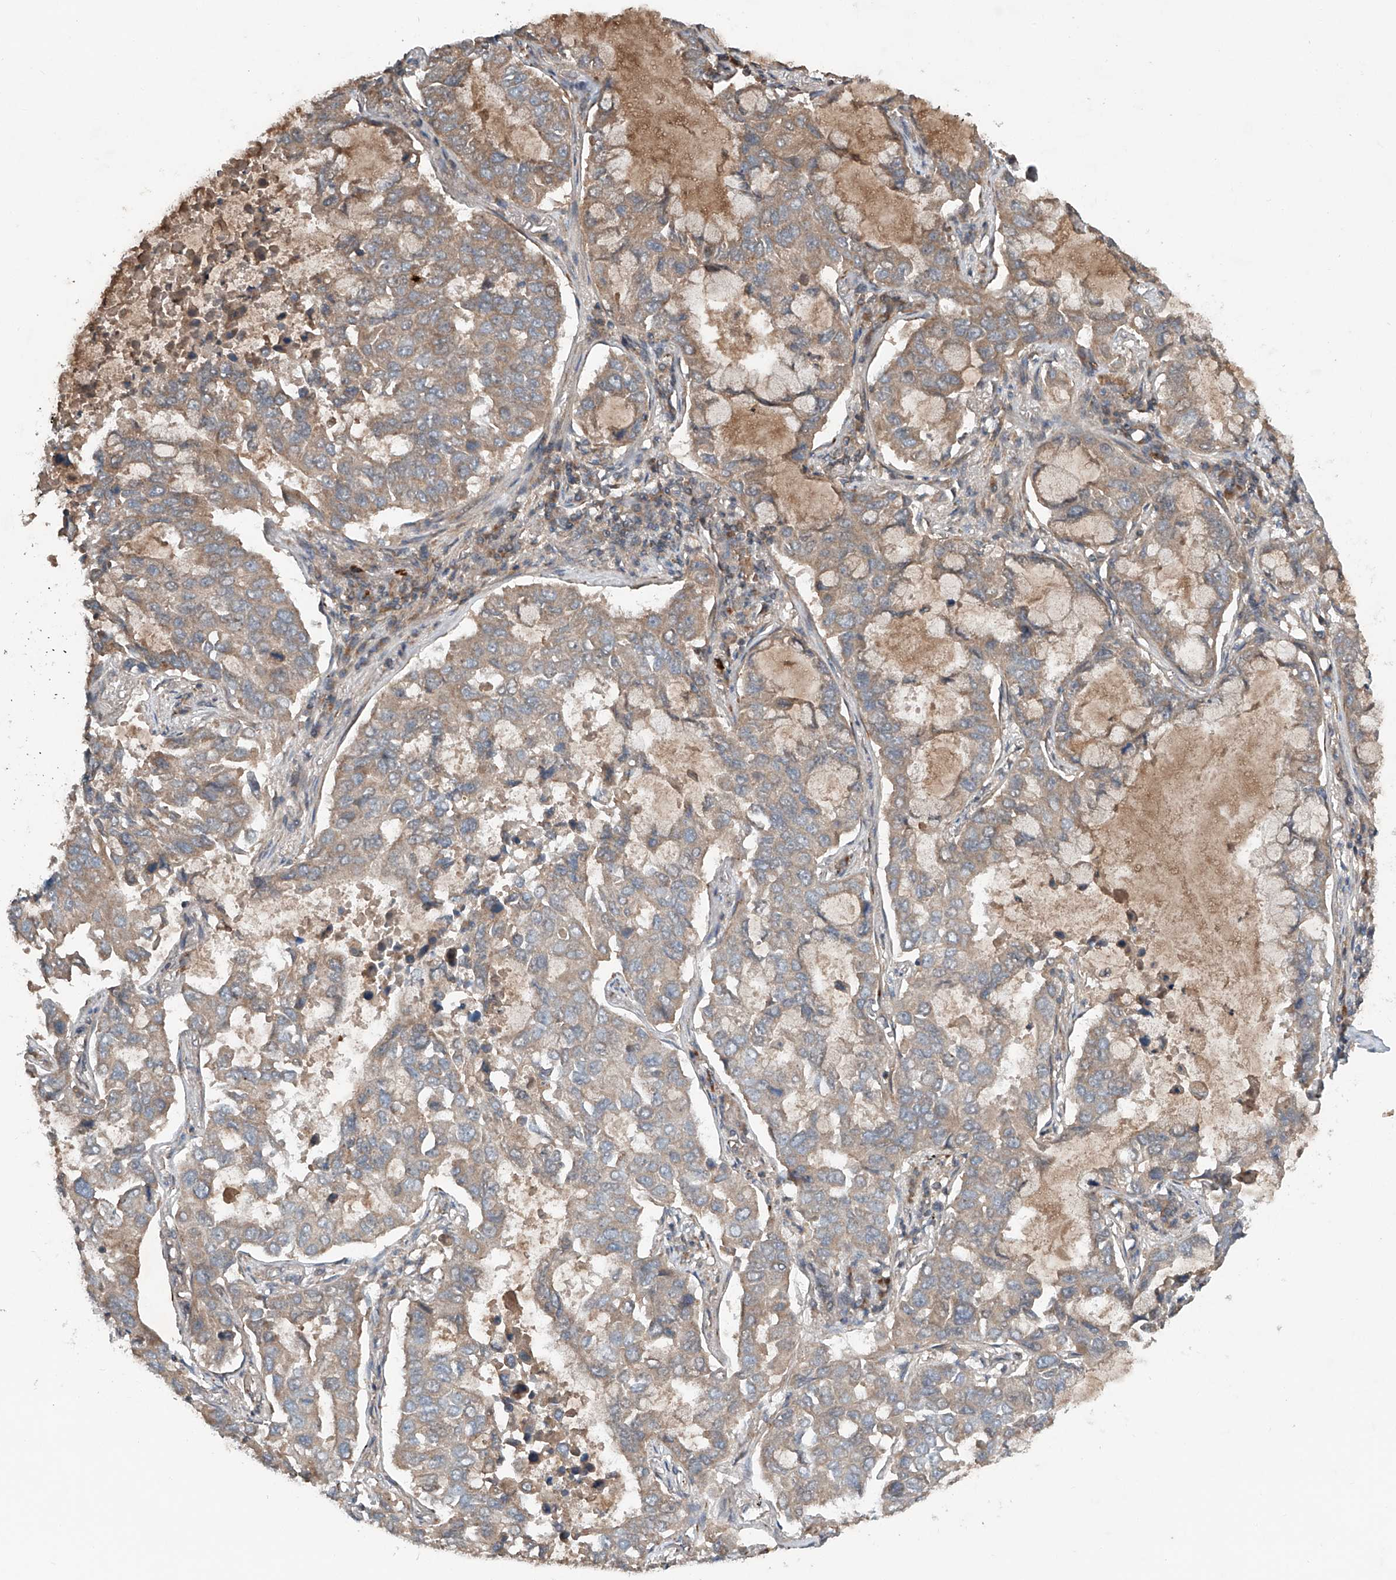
{"staining": {"intensity": "weak", "quantity": ">75%", "location": "cytoplasmic/membranous"}, "tissue": "lung cancer", "cell_type": "Tumor cells", "image_type": "cancer", "snomed": [{"axis": "morphology", "description": "Adenocarcinoma, NOS"}, {"axis": "topography", "description": "Lung"}], "caption": "This histopathology image displays lung adenocarcinoma stained with immunohistochemistry (IHC) to label a protein in brown. The cytoplasmic/membranous of tumor cells show weak positivity for the protein. Nuclei are counter-stained blue.", "gene": "ADAM23", "patient": {"sex": "male", "age": 64}}